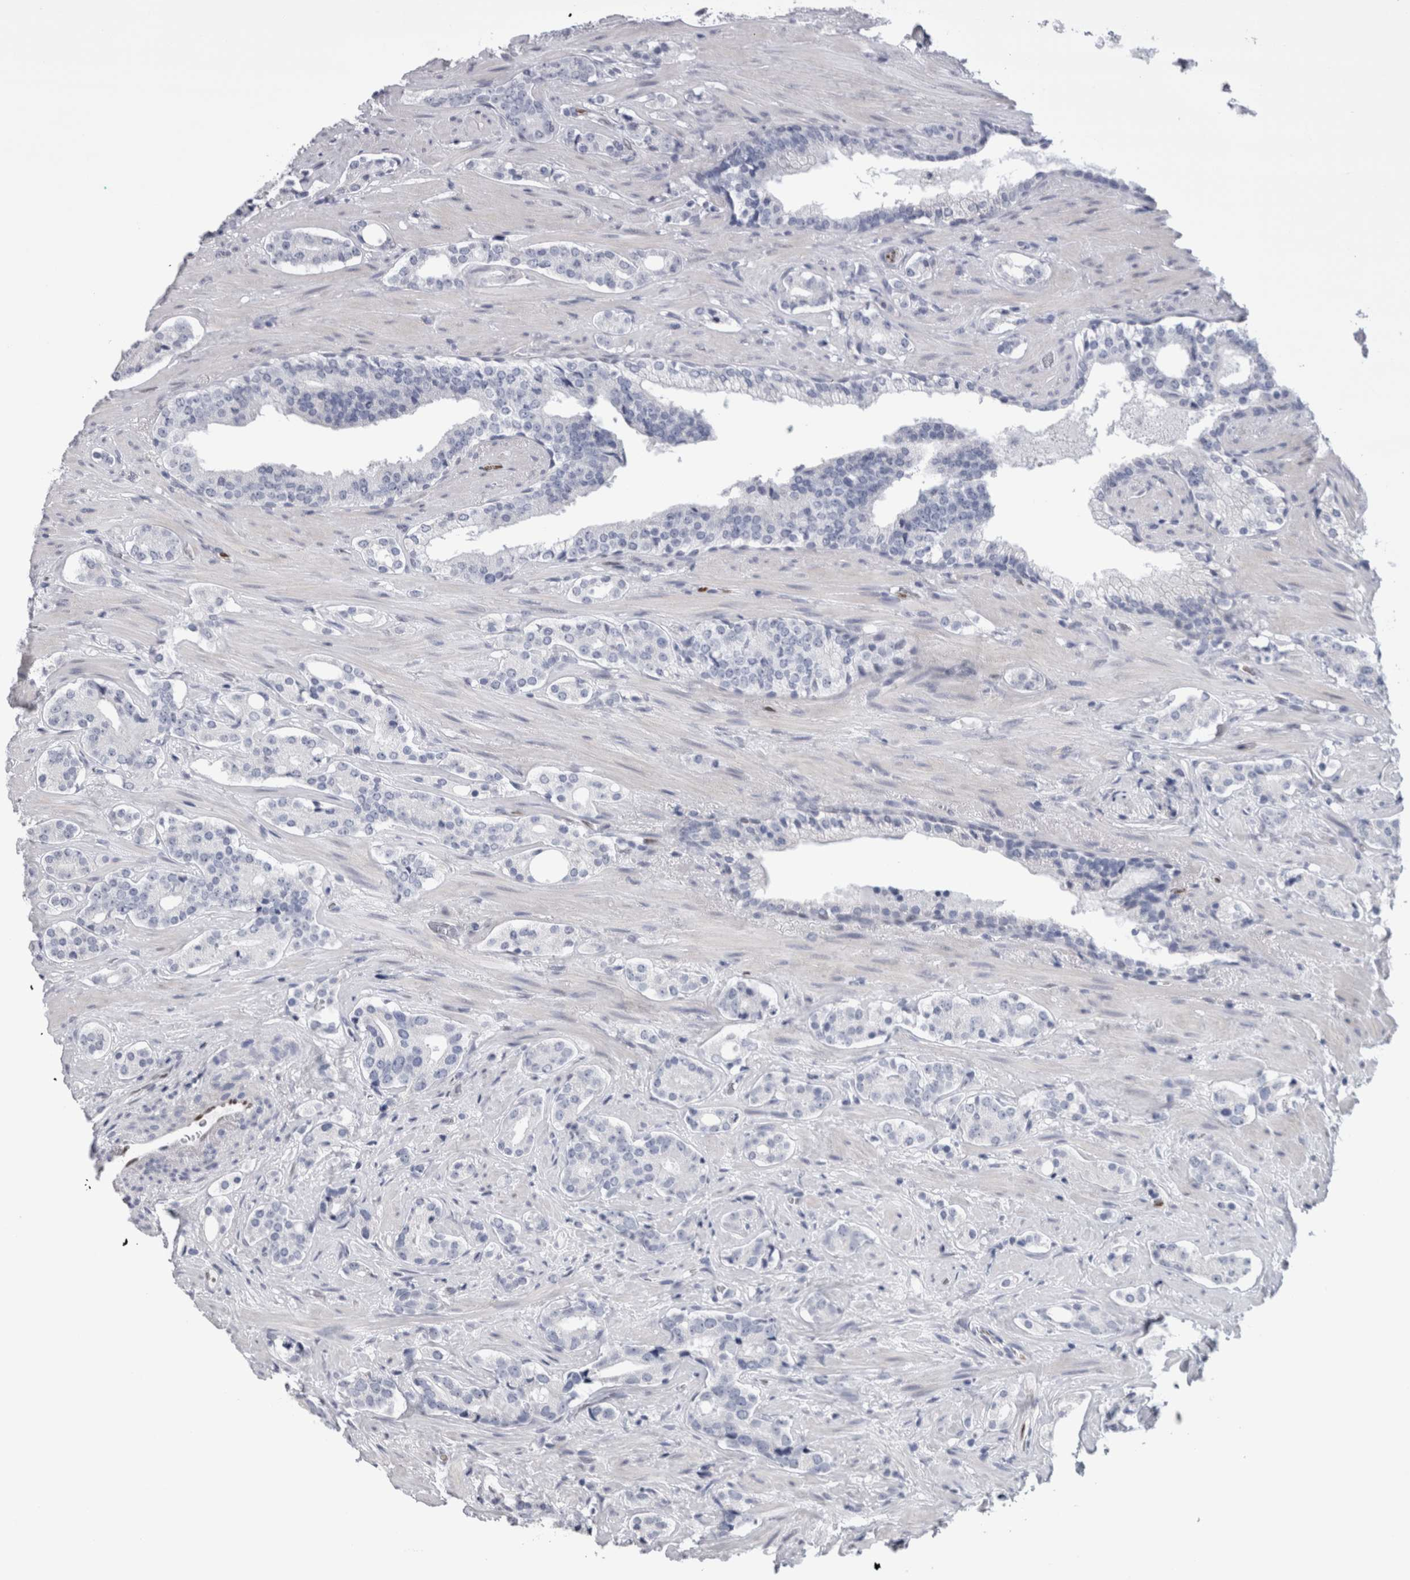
{"staining": {"intensity": "negative", "quantity": "none", "location": "none"}, "tissue": "prostate cancer", "cell_type": "Tumor cells", "image_type": "cancer", "snomed": [{"axis": "morphology", "description": "Adenocarcinoma, High grade"}, {"axis": "topography", "description": "Prostate"}], "caption": "Immunohistochemical staining of adenocarcinoma (high-grade) (prostate) shows no significant expression in tumor cells.", "gene": "IL33", "patient": {"sex": "male", "age": 71}}